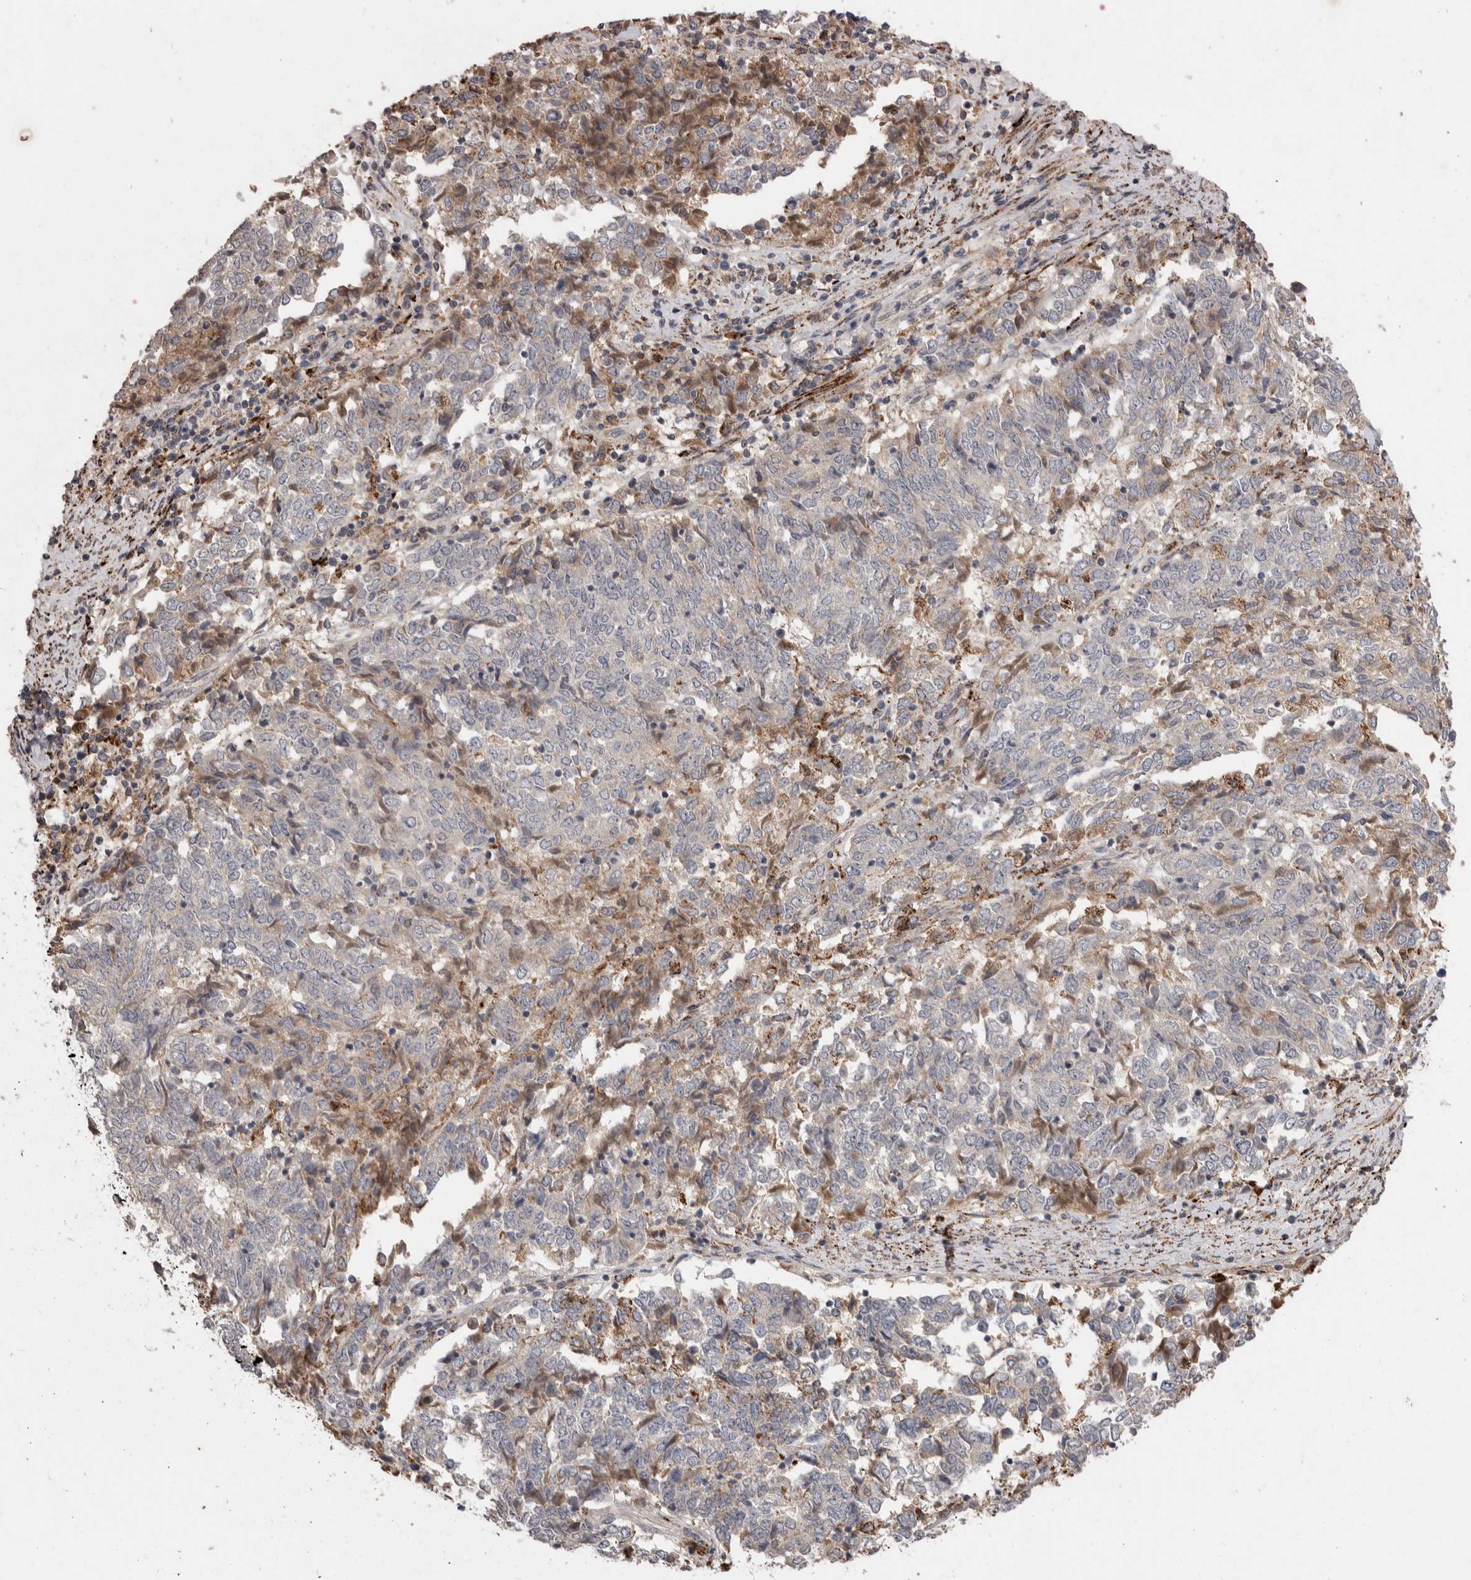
{"staining": {"intensity": "weak", "quantity": "25%-75%", "location": "cytoplasmic/membranous"}, "tissue": "endometrial cancer", "cell_type": "Tumor cells", "image_type": "cancer", "snomed": [{"axis": "morphology", "description": "Adenocarcinoma, NOS"}, {"axis": "topography", "description": "Endometrium"}], "caption": "A high-resolution micrograph shows immunohistochemistry (IHC) staining of endometrial cancer, which shows weak cytoplasmic/membranous positivity in approximately 25%-75% of tumor cells.", "gene": "CHRM3", "patient": {"sex": "female", "age": 80}}